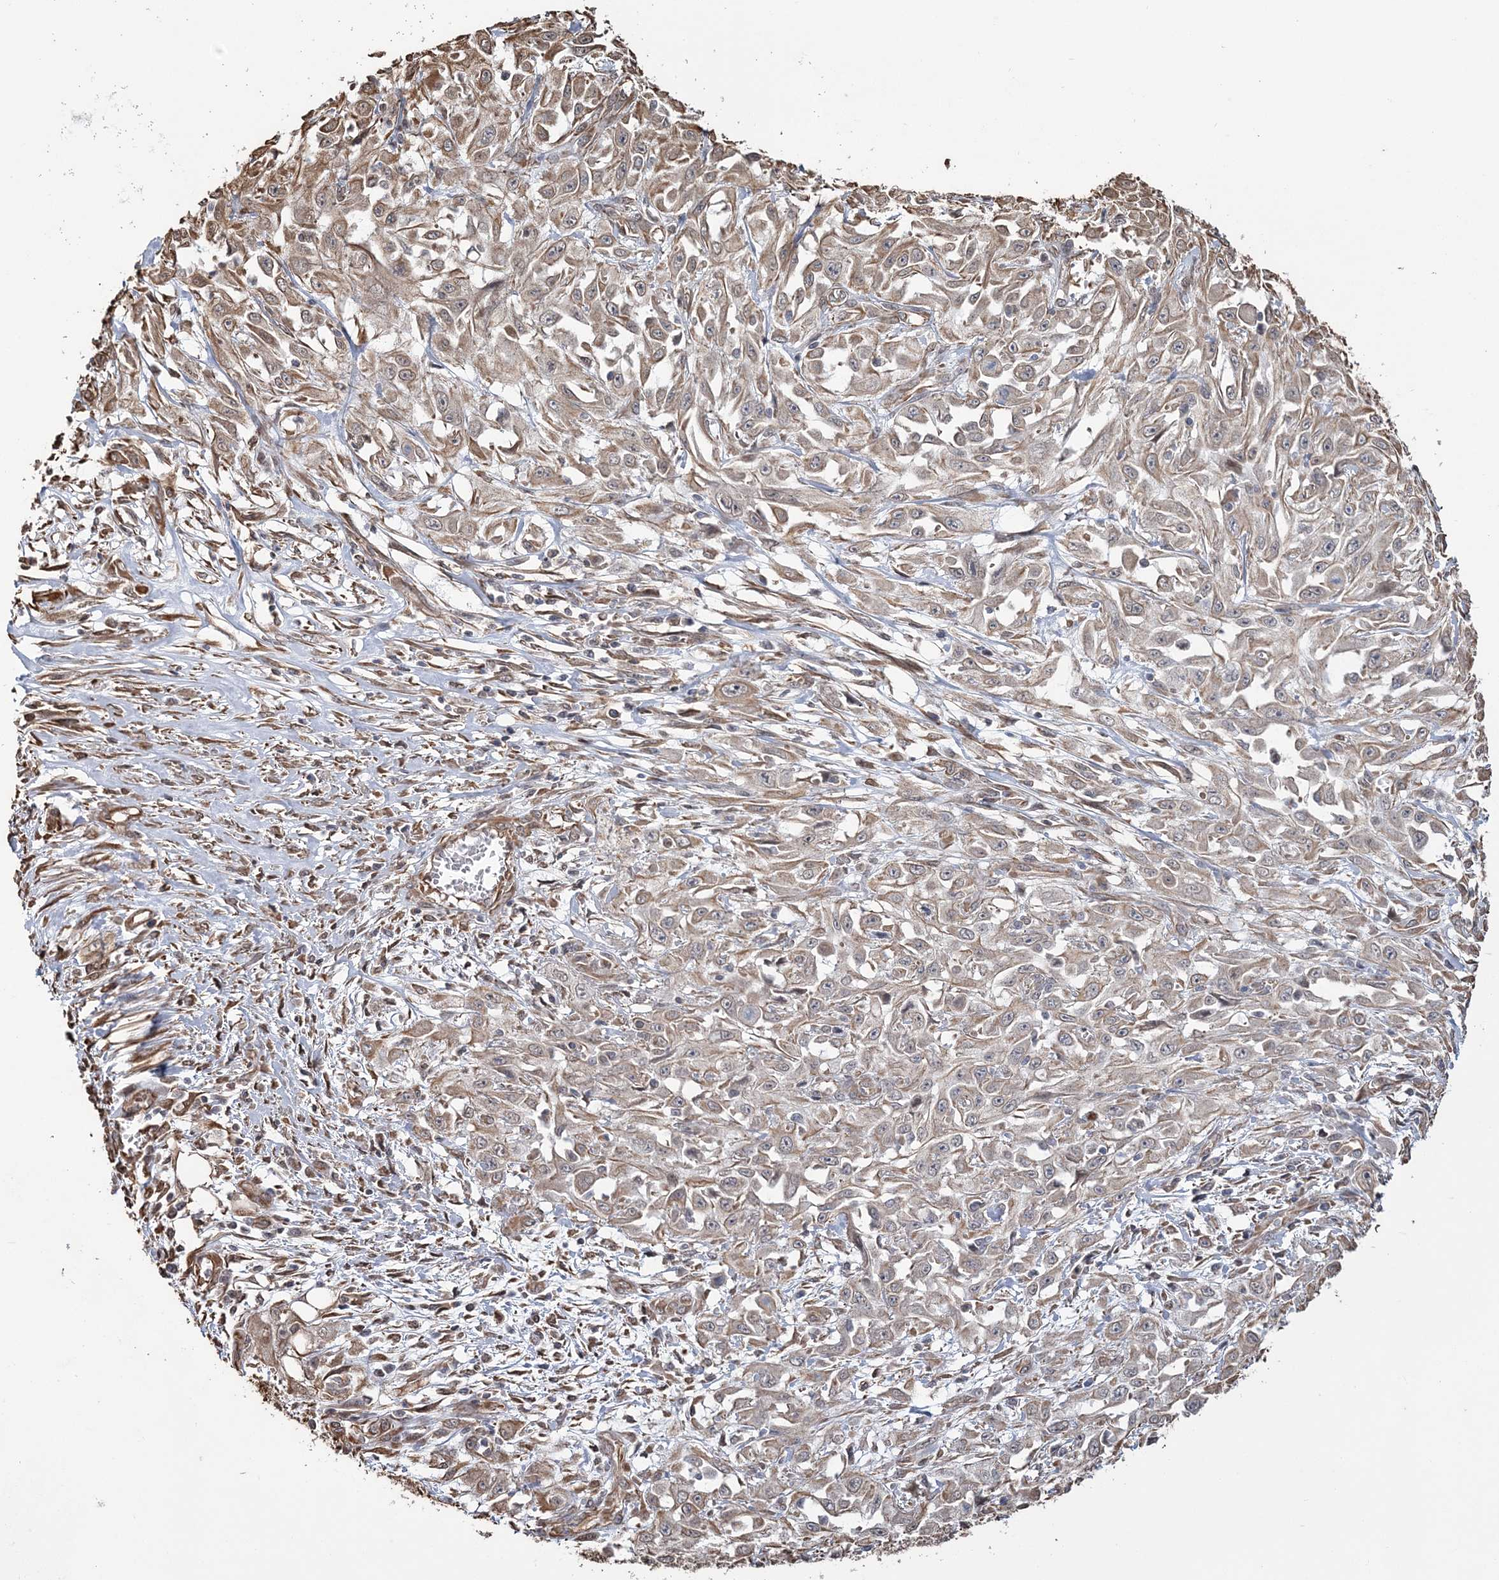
{"staining": {"intensity": "weak", "quantity": "25%-75%", "location": "cytoplasmic/membranous"}, "tissue": "skin cancer", "cell_type": "Tumor cells", "image_type": "cancer", "snomed": [{"axis": "morphology", "description": "Squamous cell carcinoma, NOS"}, {"axis": "morphology", "description": "Squamous cell carcinoma, metastatic, NOS"}, {"axis": "topography", "description": "Skin"}, {"axis": "topography", "description": "Lymph node"}], "caption": "Immunohistochemical staining of human skin cancer (squamous cell carcinoma) reveals low levels of weak cytoplasmic/membranous protein staining in about 25%-75% of tumor cells. (brown staining indicates protein expression, while blue staining denotes nuclei).", "gene": "ATP11B", "patient": {"sex": "male", "age": 75}}